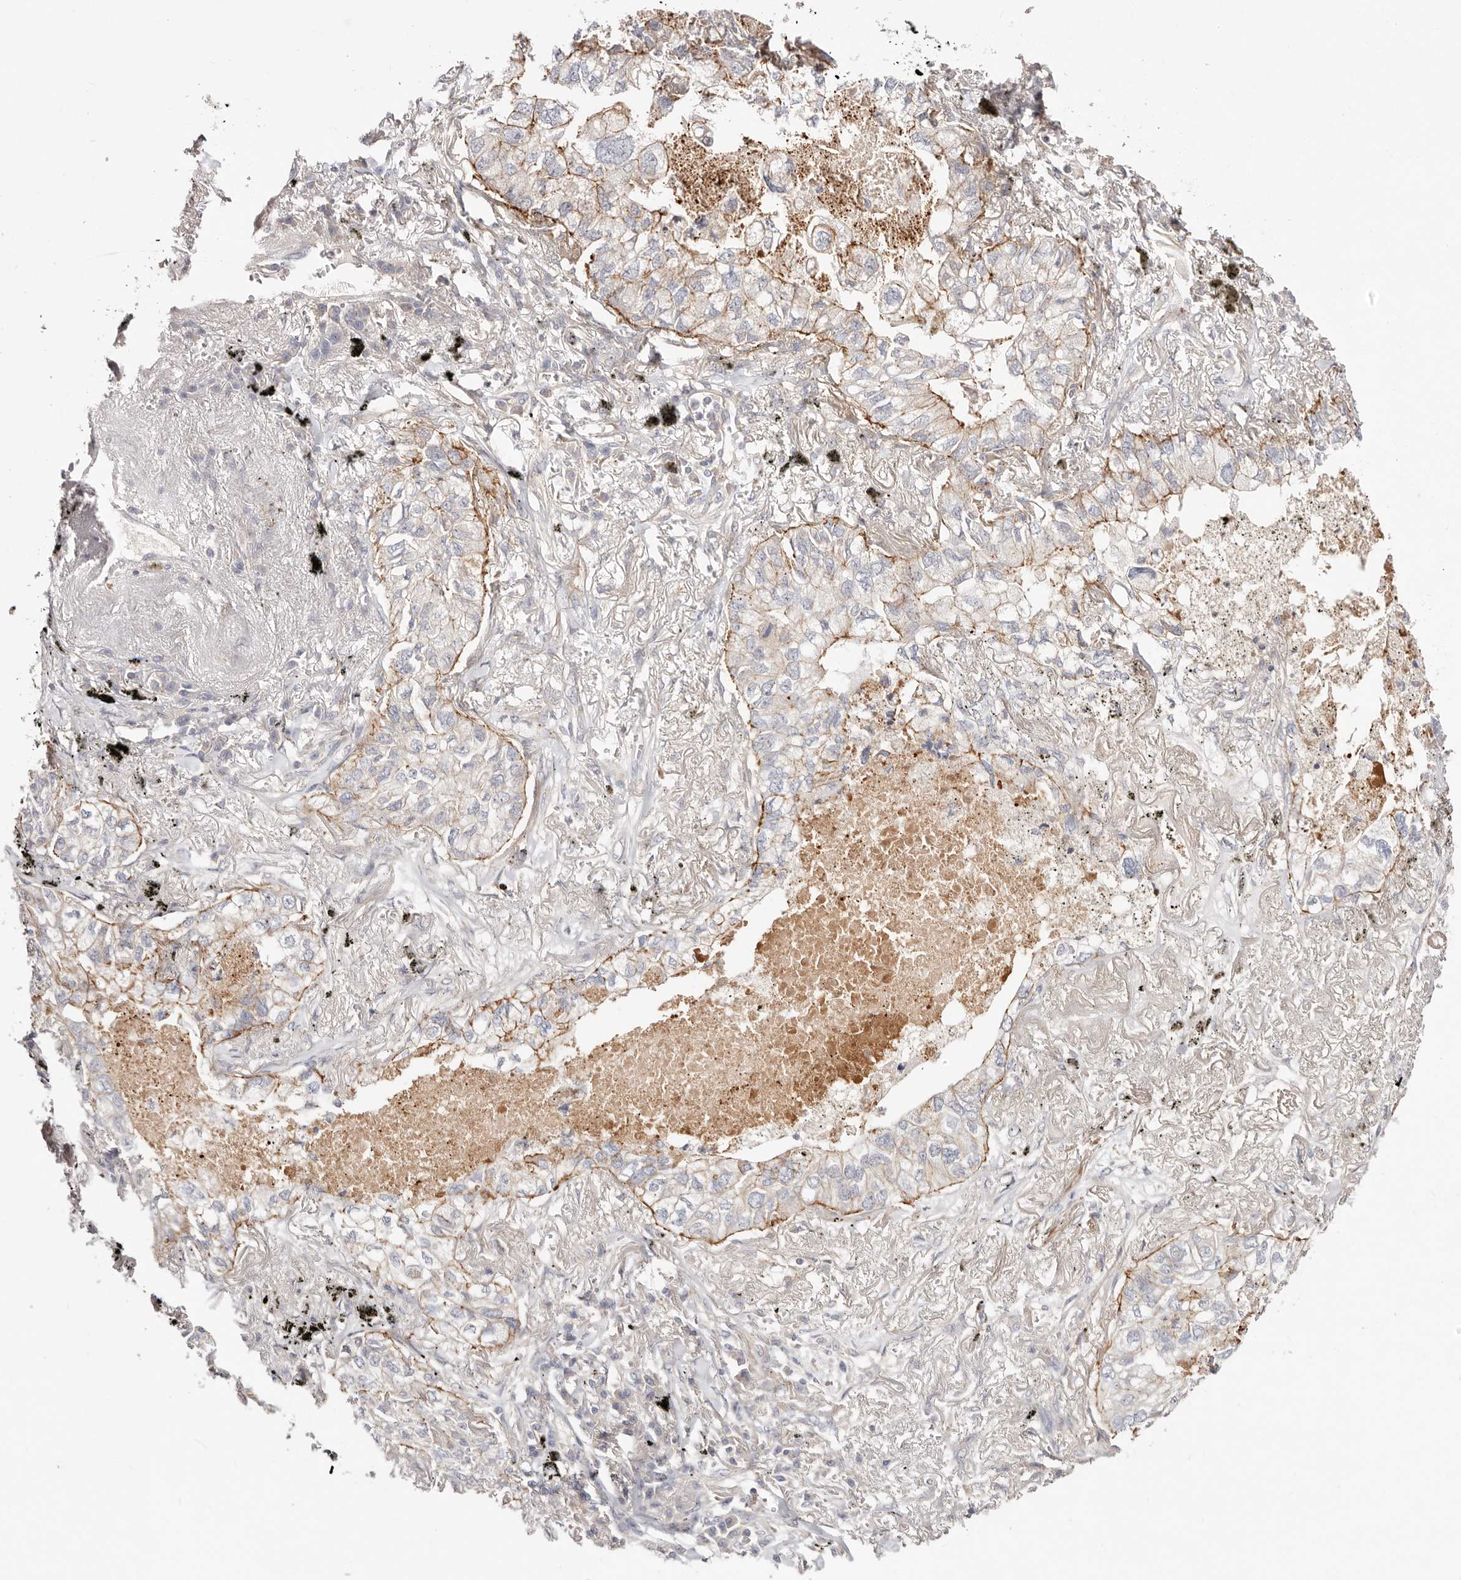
{"staining": {"intensity": "moderate", "quantity": "<25%", "location": "cytoplasmic/membranous"}, "tissue": "lung cancer", "cell_type": "Tumor cells", "image_type": "cancer", "snomed": [{"axis": "morphology", "description": "Adenocarcinoma, NOS"}, {"axis": "topography", "description": "Lung"}], "caption": "Approximately <25% of tumor cells in adenocarcinoma (lung) demonstrate moderate cytoplasmic/membranous protein staining as visualized by brown immunohistochemical staining.", "gene": "SLC35B2", "patient": {"sex": "male", "age": 65}}